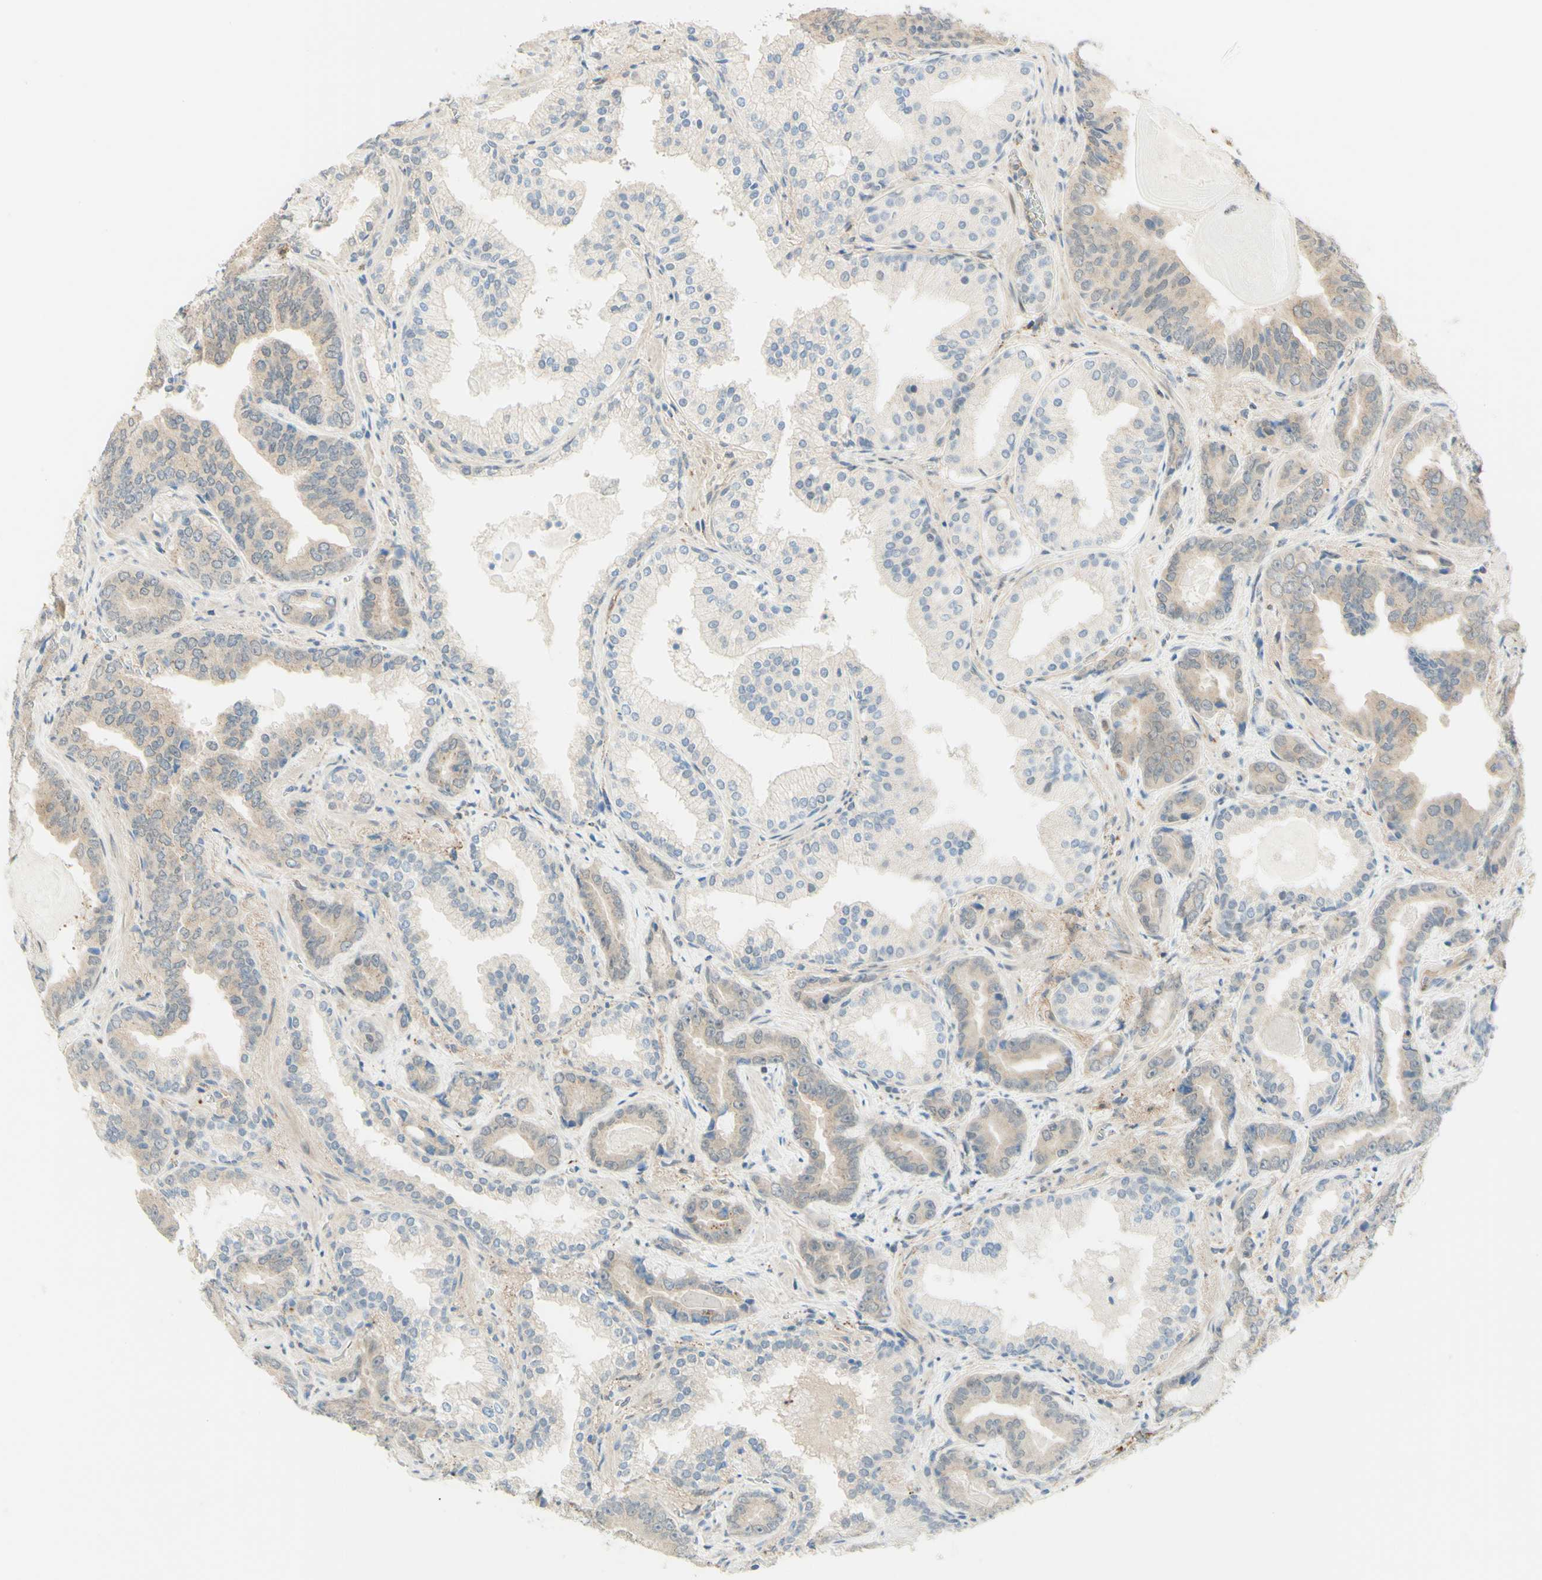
{"staining": {"intensity": "weak", "quantity": "25%-75%", "location": "cytoplasmic/membranous"}, "tissue": "prostate cancer", "cell_type": "Tumor cells", "image_type": "cancer", "snomed": [{"axis": "morphology", "description": "Adenocarcinoma, Low grade"}, {"axis": "topography", "description": "Prostate"}], "caption": "Prostate cancer (adenocarcinoma (low-grade)) stained for a protein (brown) shows weak cytoplasmic/membranous positive expression in about 25%-75% of tumor cells.", "gene": "ANGPT2", "patient": {"sex": "male", "age": 60}}